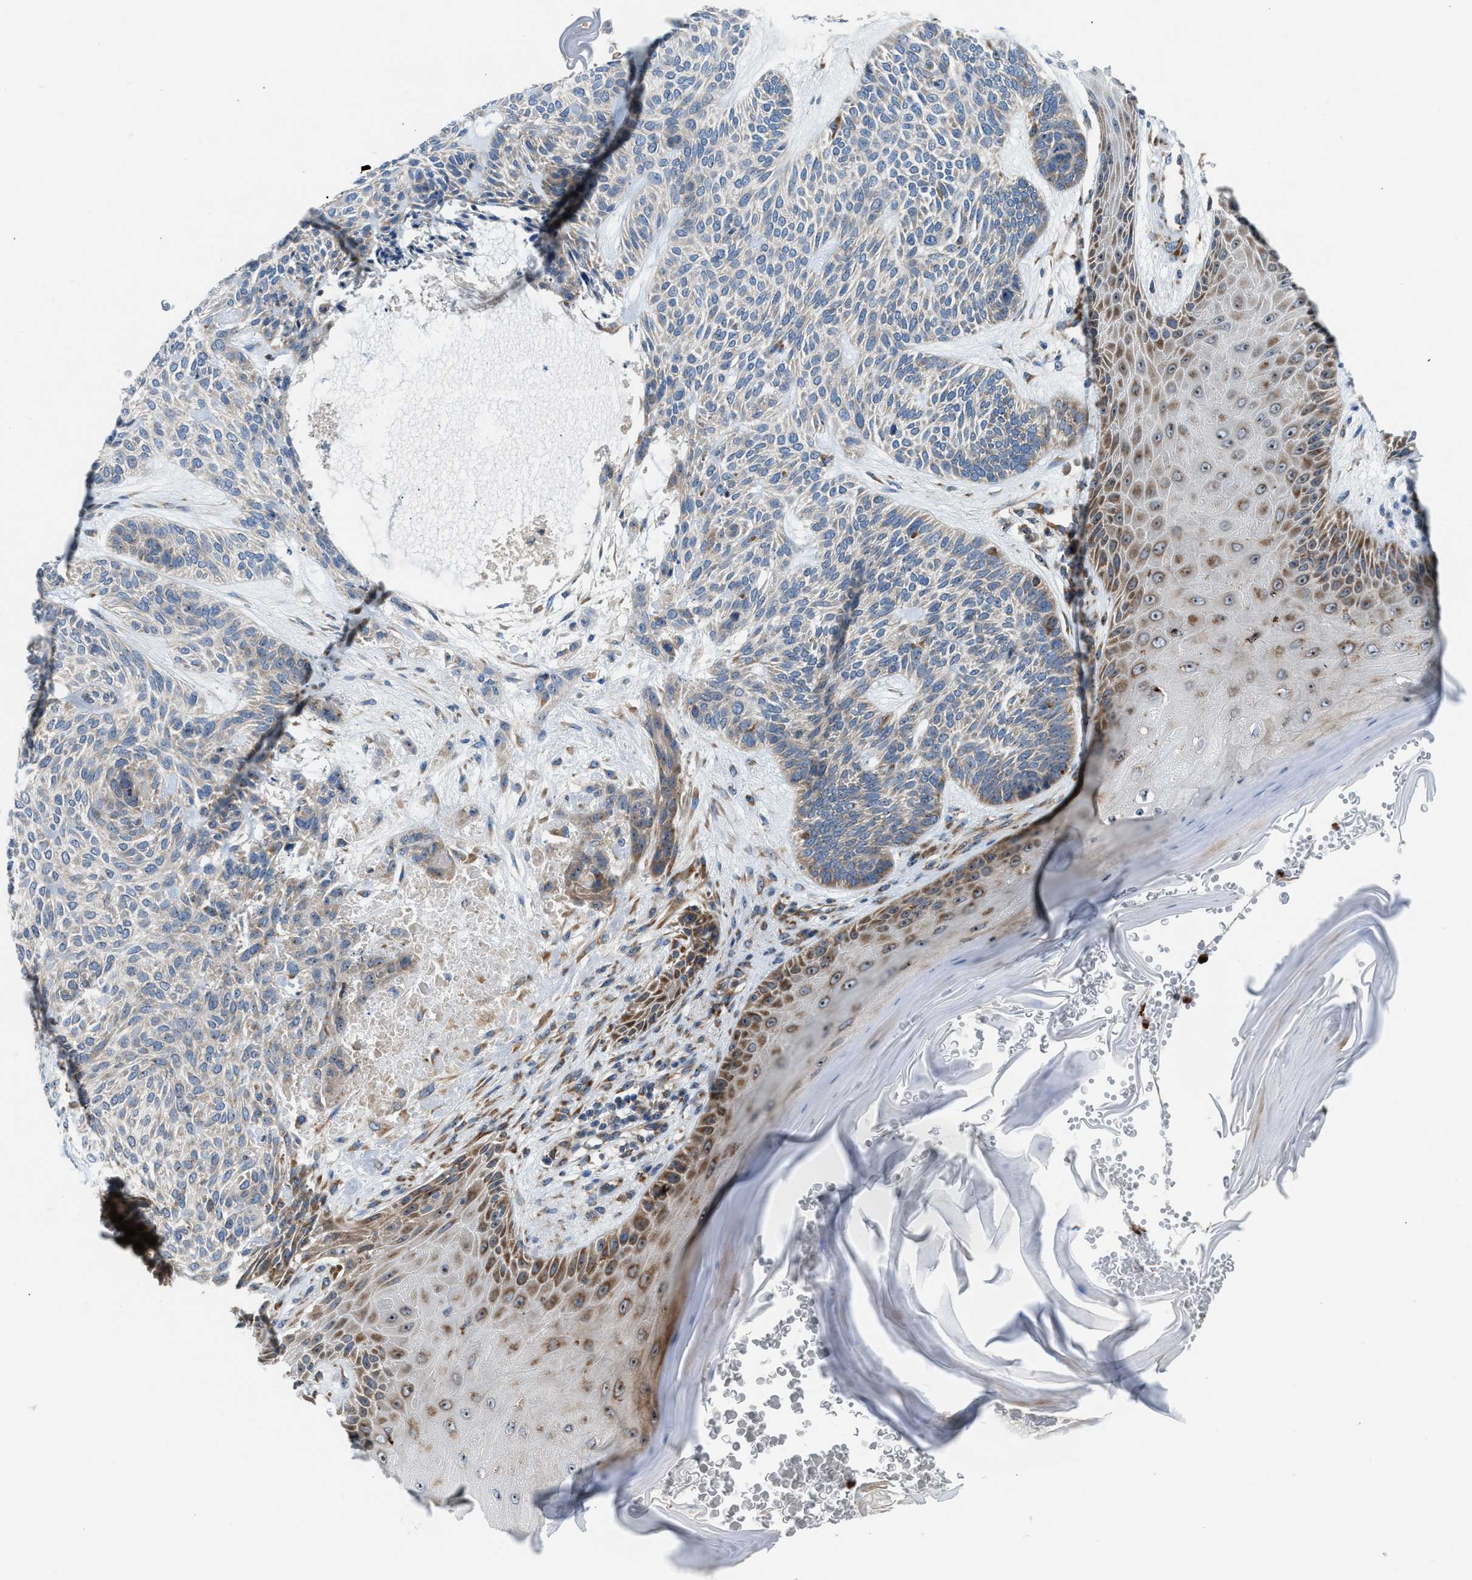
{"staining": {"intensity": "weak", "quantity": "<25%", "location": "cytoplasmic/membranous"}, "tissue": "skin cancer", "cell_type": "Tumor cells", "image_type": "cancer", "snomed": [{"axis": "morphology", "description": "Basal cell carcinoma"}, {"axis": "topography", "description": "Skin"}], "caption": "Tumor cells are negative for protein expression in human basal cell carcinoma (skin).", "gene": "TPH1", "patient": {"sex": "male", "age": 55}}